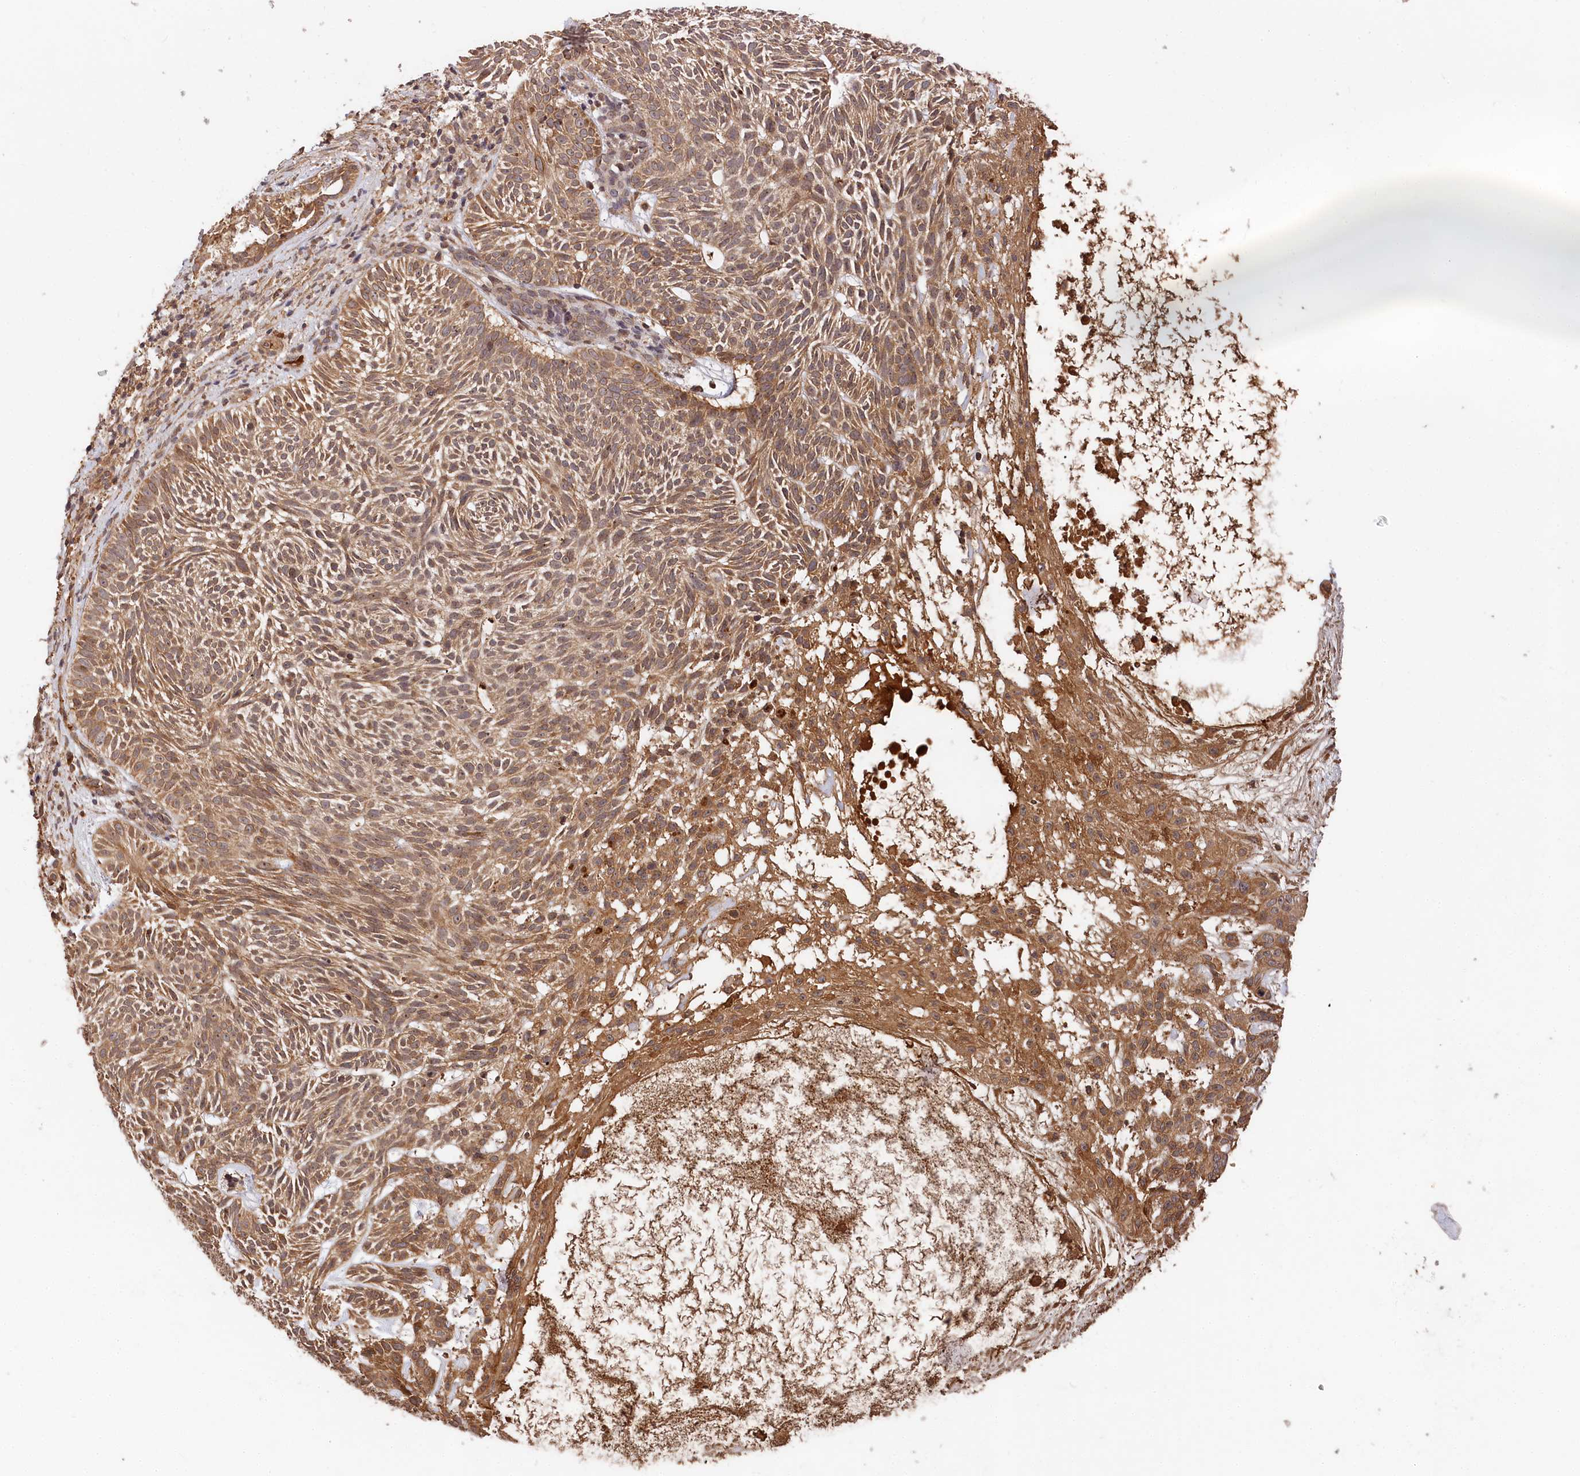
{"staining": {"intensity": "moderate", "quantity": ">75%", "location": "cytoplasmic/membranous"}, "tissue": "skin cancer", "cell_type": "Tumor cells", "image_type": "cancer", "snomed": [{"axis": "morphology", "description": "Basal cell carcinoma"}, {"axis": "topography", "description": "Skin"}], "caption": "This is an image of immunohistochemistry (IHC) staining of skin cancer (basal cell carcinoma), which shows moderate staining in the cytoplasmic/membranous of tumor cells.", "gene": "MCF2L2", "patient": {"sex": "male", "age": 75}}